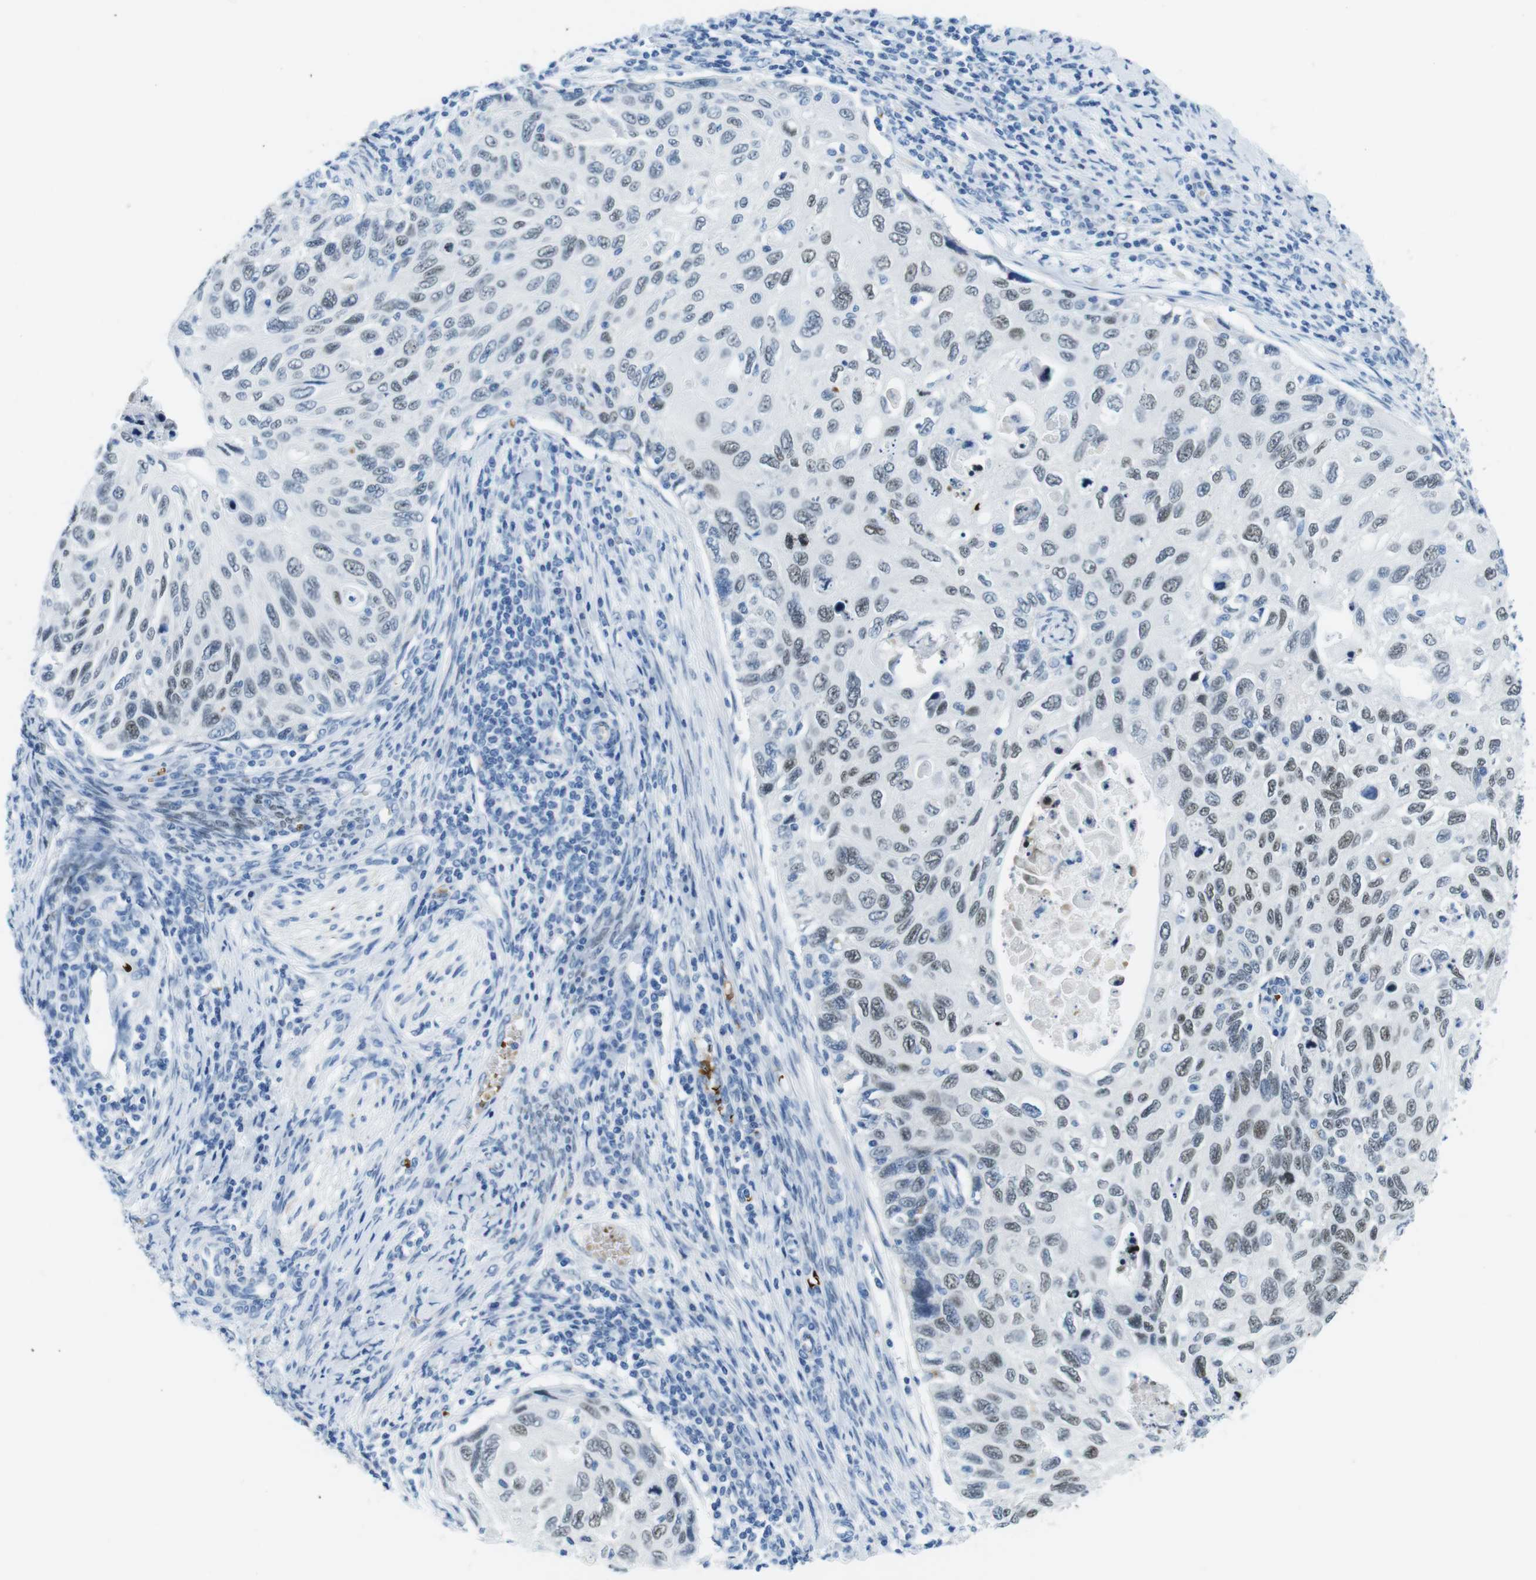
{"staining": {"intensity": "weak", "quantity": "<25%", "location": "nuclear"}, "tissue": "cervical cancer", "cell_type": "Tumor cells", "image_type": "cancer", "snomed": [{"axis": "morphology", "description": "Squamous cell carcinoma, NOS"}, {"axis": "topography", "description": "Cervix"}], "caption": "Immunohistochemistry histopathology image of cervical cancer (squamous cell carcinoma) stained for a protein (brown), which demonstrates no staining in tumor cells.", "gene": "TFAP2C", "patient": {"sex": "female", "age": 70}}